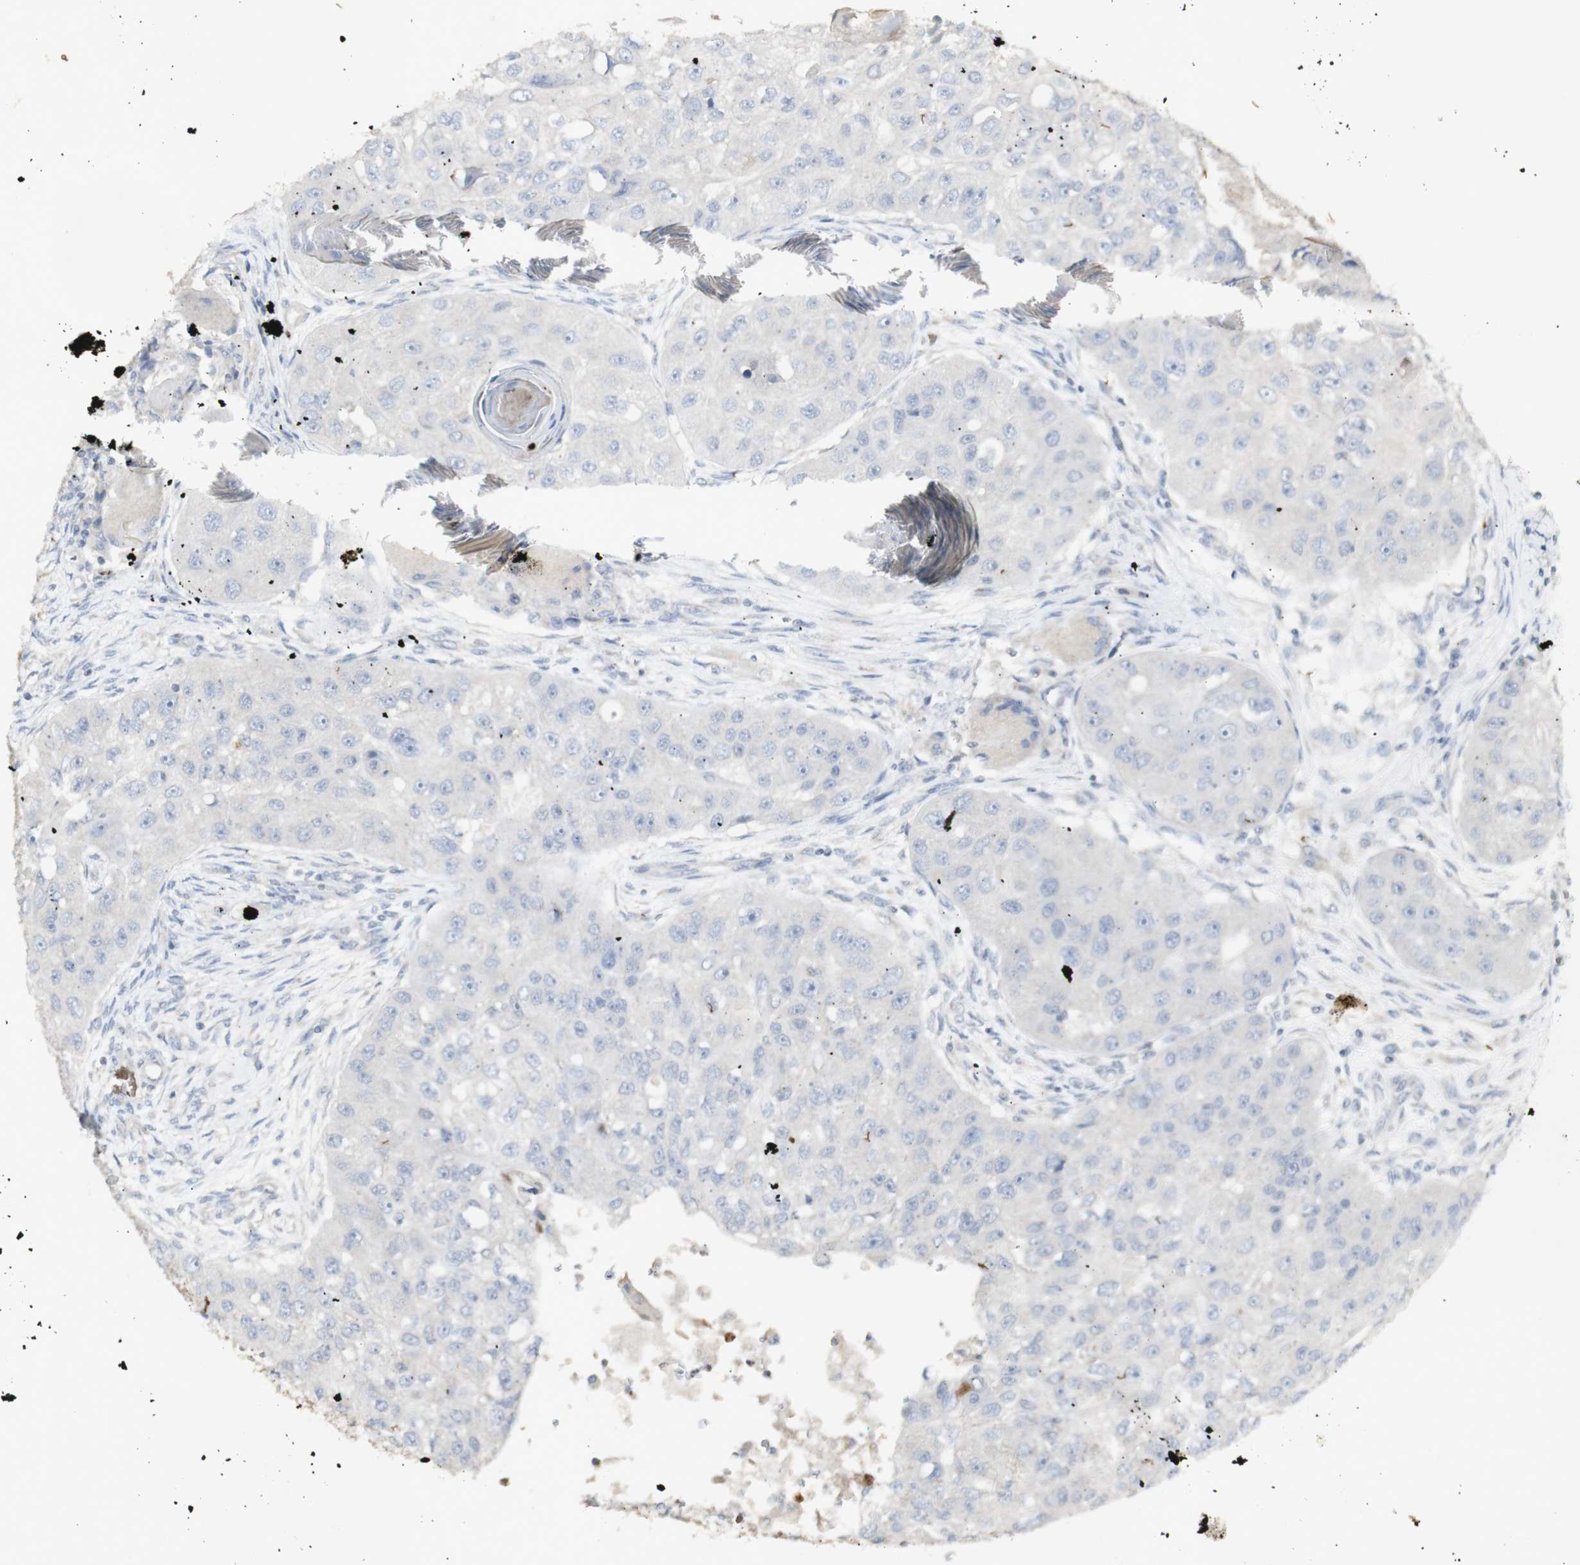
{"staining": {"intensity": "negative", "quantity": "none", "location": "none"}, "tissue": "head and neck cancer", "cell_type": "Tumor cells", "image_type": "cancer", "snomed": [{"axis": "morphology", "description": "Normal tissue, NOS"}, {"axis": "morphology", "description": "Squamous cell carcinoma, NOS"}, {"axis": "topography", "description": "Skeletal muscle"}, {"axis": "topography", "description": "Head-Neck"}], "caption": "This histopathology image is of head and neck cancer stained with IHC to label a protein in brown with the nuclei are counter-stained blue. There is no staining in tumor cells. (DAB (3,3'-diaminobenzidine) immunohistochemistry (IHC) visualized using brightfield microscopy, high magnification).", "gene": "INS", "patient": {"sex": "male", "age": 51}}